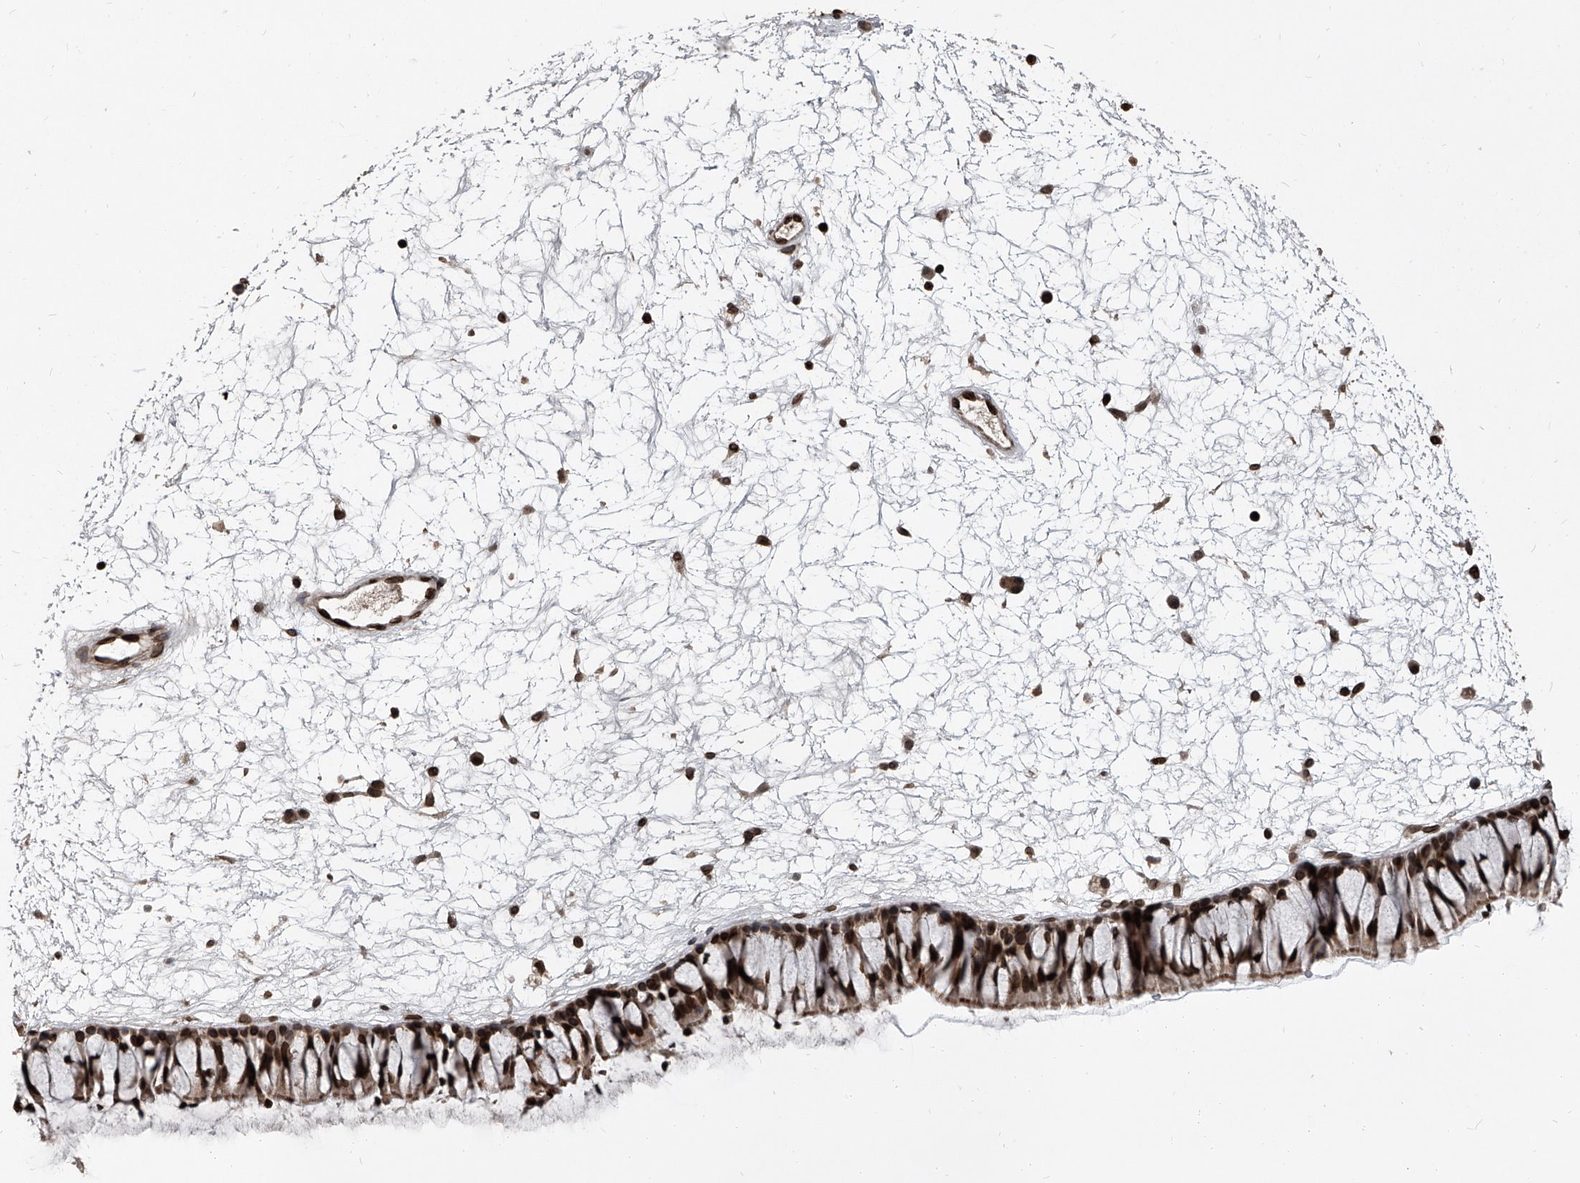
{"staining": {"intensity": "strong", "quantity": ">75%", "location": "cytoplasmic/membranous,nuclear"}, "tissue": "nasopharynx", "cell_type": "Respiratory epithelial cells", "image_type": "normal", "snomed": [{"axis": "morphology", "description": "Normal tissue, NOS"}, {"axis": "topography", "description": "Nasopharynx"}], "caption": "A brown stain shows strong cytoplasmic/membranous,nuclear positivity of a protein in respiratory epithelial cells of benign nasopharynx. The staining was performed using DAB (3,3'-diaminobenzidine) to visualize the protein expression in brown, while the nuclei were stained in blue with hematoxylin (Magnification: 20x).", "gene": "PHF20", "patient": {"sex": "male", "age": 64}}